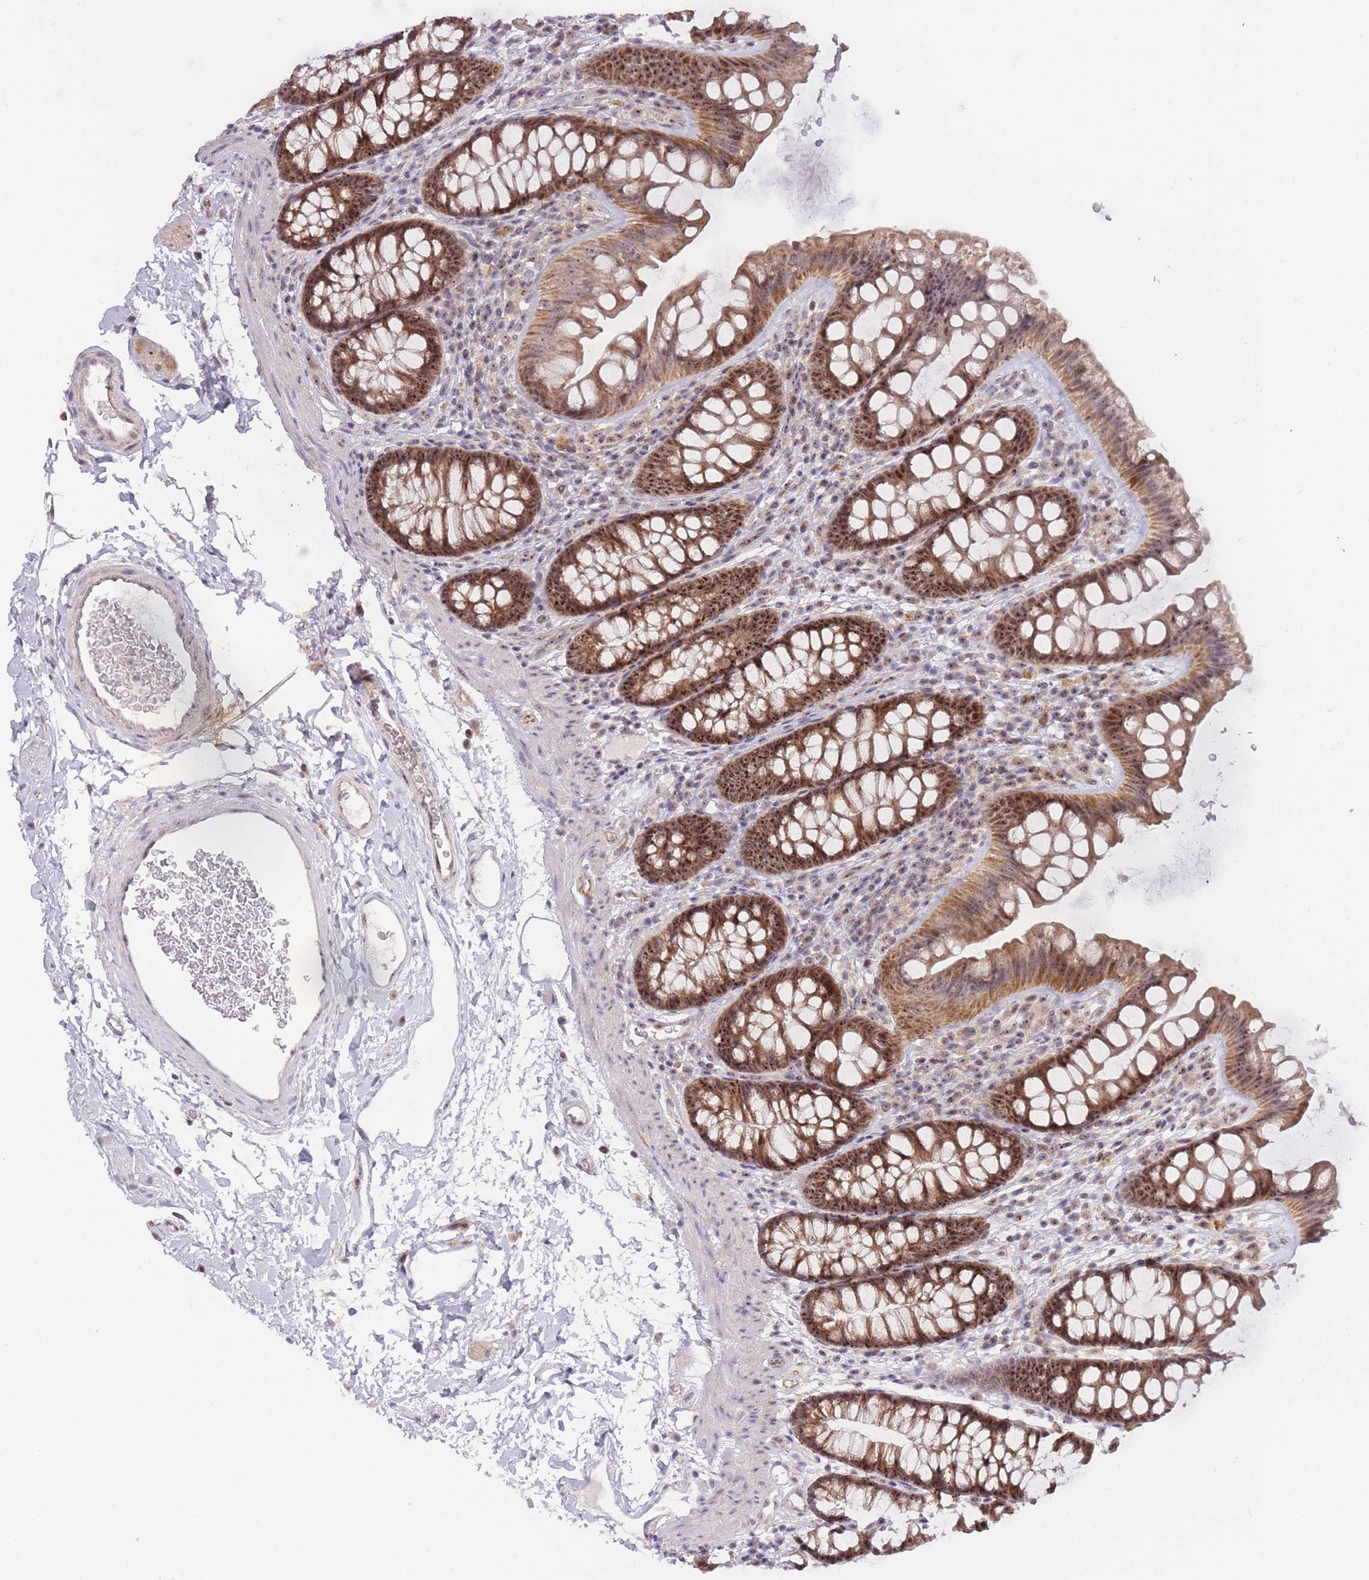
{"staining": {"intensity": "negative", "quantity": "none", "location": "none"}, "tissue": "colon", "cell_type": "Endothelial cells", "image_type": "normal", "snomed": [{"axis": "morphology", "description": "Normal tissue, NOS"}, {"axis": "topography", "description": "Colon"}], "caption": "Endothelial cells are negative for brown protein staining in unremarkable colon. (DAB (3,3'-diaminobenzidine) immunohistochemistry, high magnification).", "gene": "MCIDAS", "patient": {"sex": "female", "age": 62}}